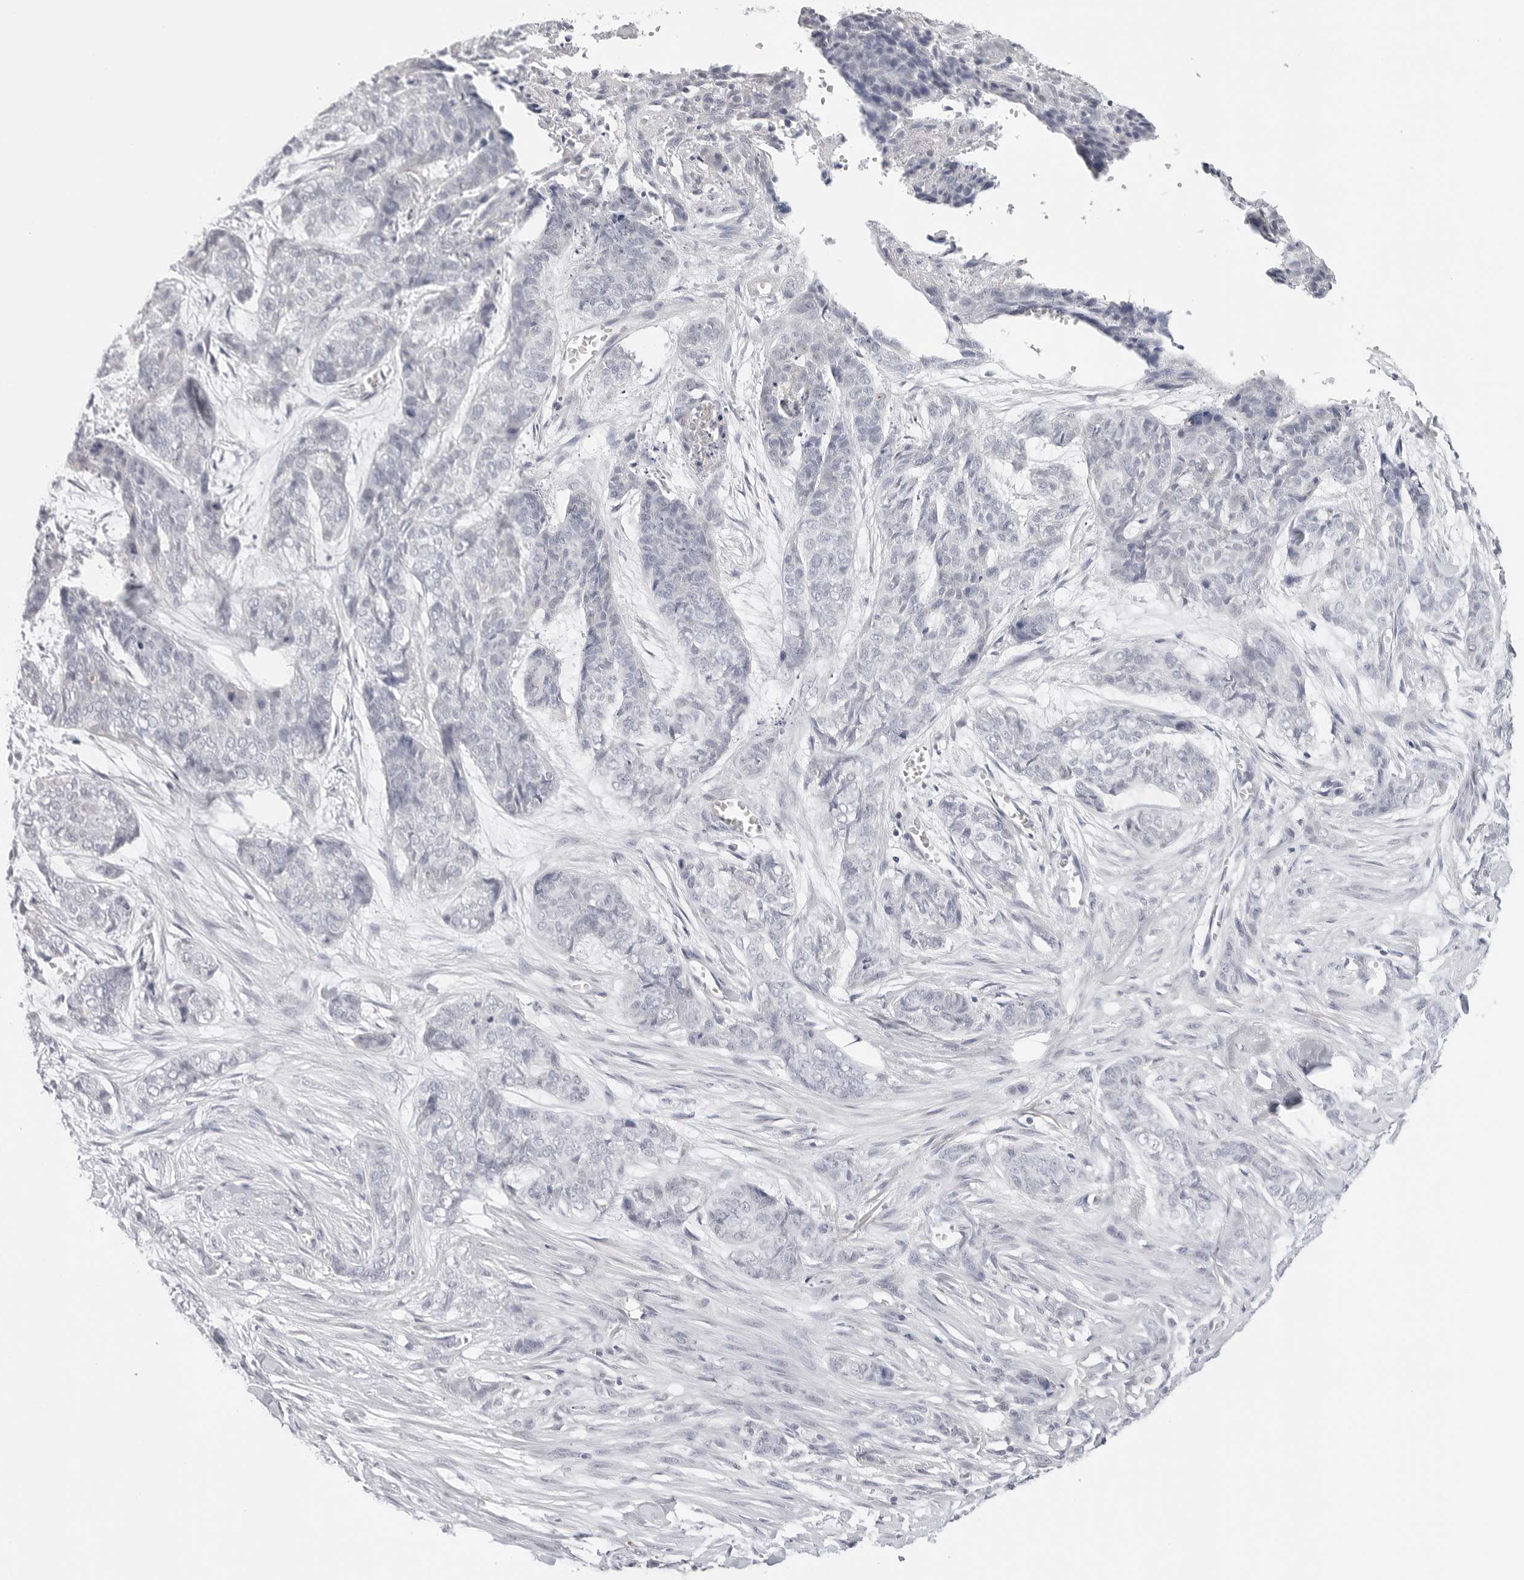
{"staining": {"intensity": "negative", "quantity": "none", "location": "none"}, "tissue": "skin cancer", "cell_type": "Tumor cells", "image_type": "cancer", "snomed": [{"axis": "morphology", "description": "Basal cell carcinoma"}, {"axis": "topography", "description": "Skin"}], "caption": "IHC of human skin cancer (basal cell carcinoma) reveals no positivity in tumor cells.", "gene": "HMGCS2", "patient": {"sex": "female", "age": 64}}